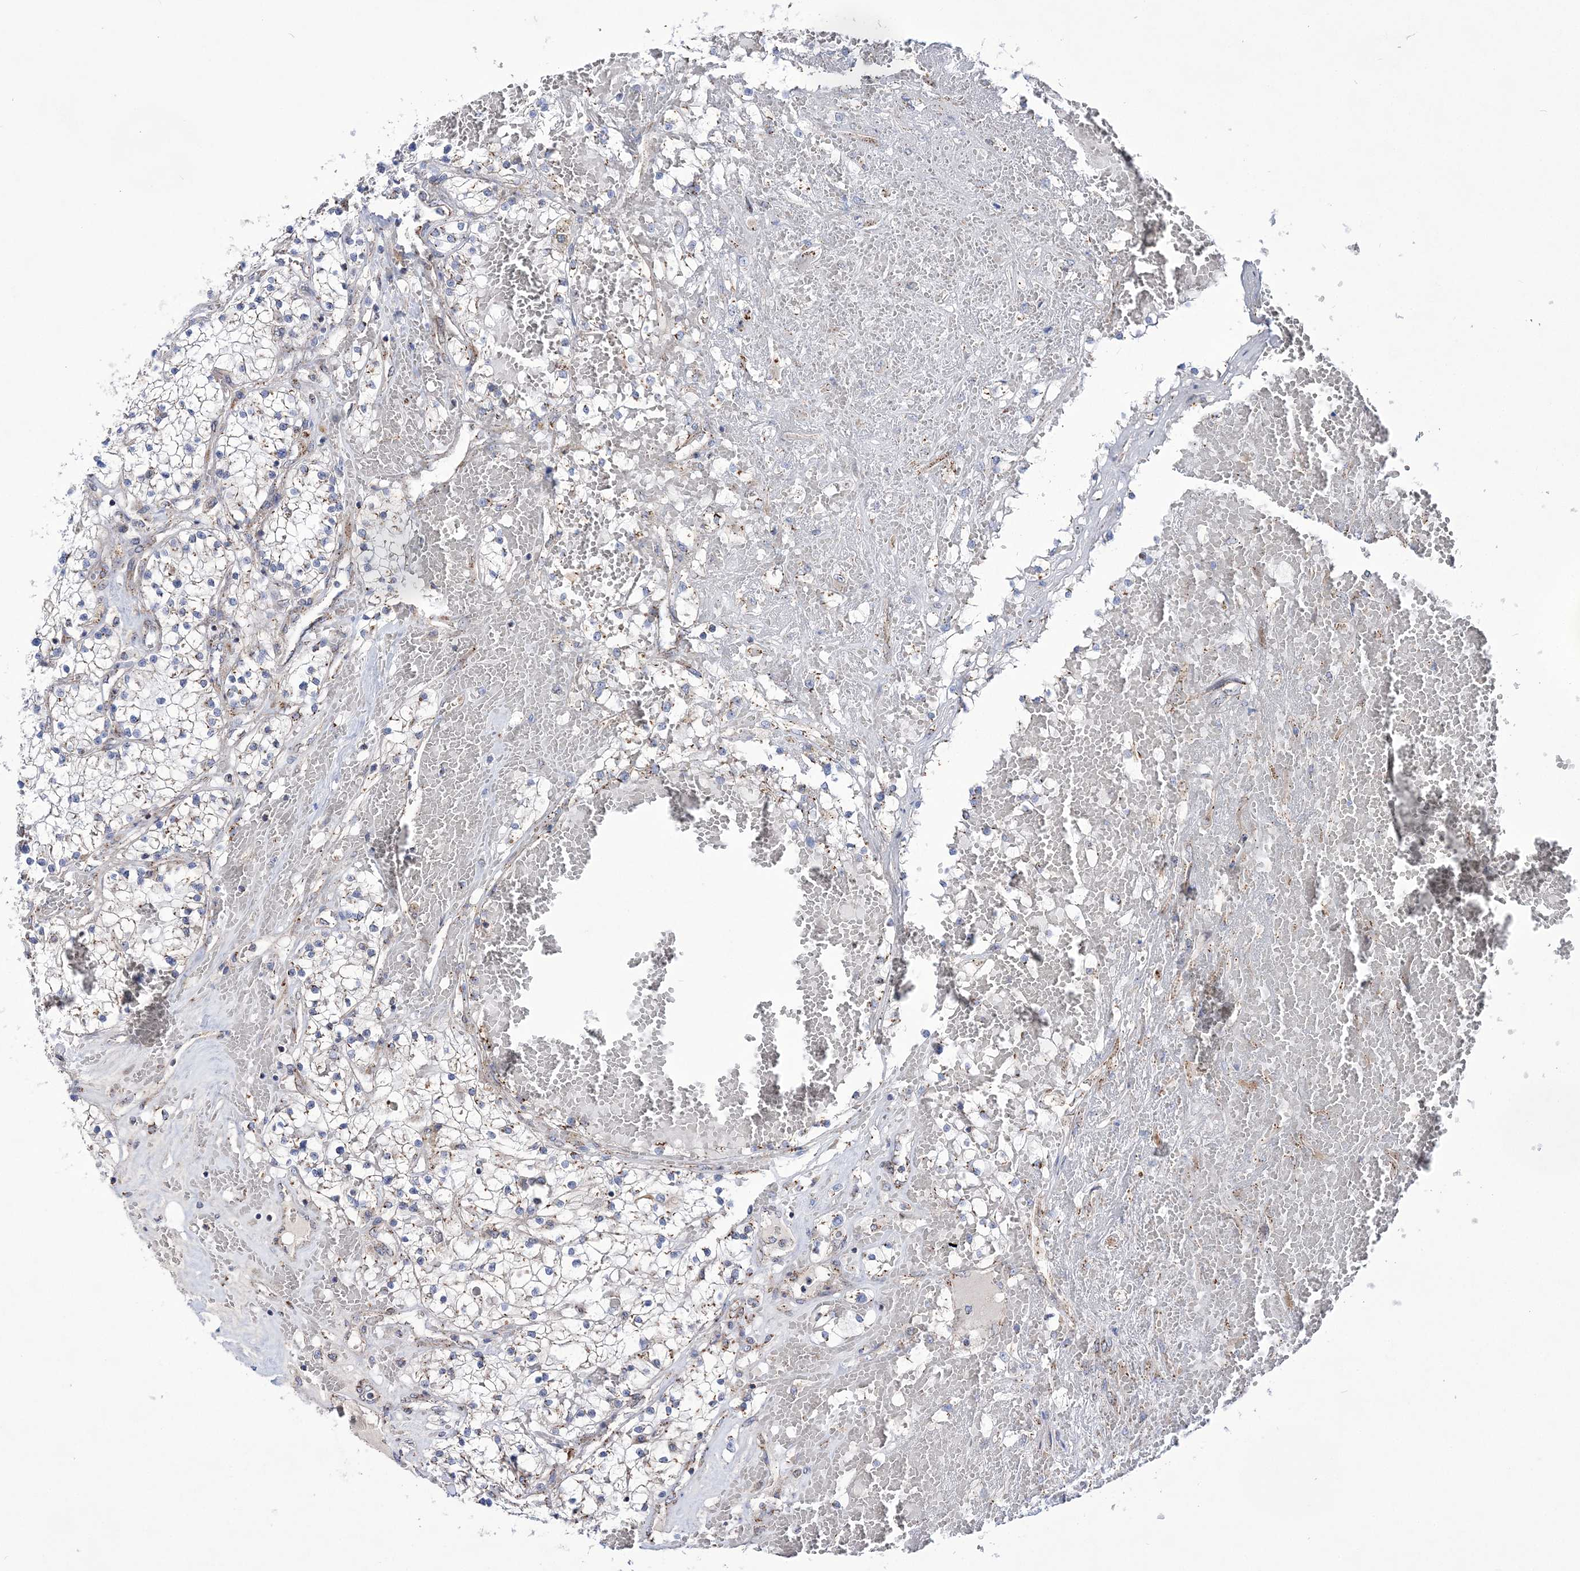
{"staining": {"intensity": "negative", "quantity": "none", "location": "none"}, "tissue": "renal cancer", "cell_type": "Tumor cells", "image_type": "cancer", "snomed": [{"axis": "morphology", "description": "Normal tissue, NOS"}, {"axis": "morphology", "description": "Adenocarcinoma, NOS"}, {"axis": "topography", "description": "Kidney"}], "caption": "This is a histopathology image of IHC staining of renal cancer, which shows no staining in tumor cells.", "gene": "COPB2", "patient": {"sex": "male", "age": 68}}